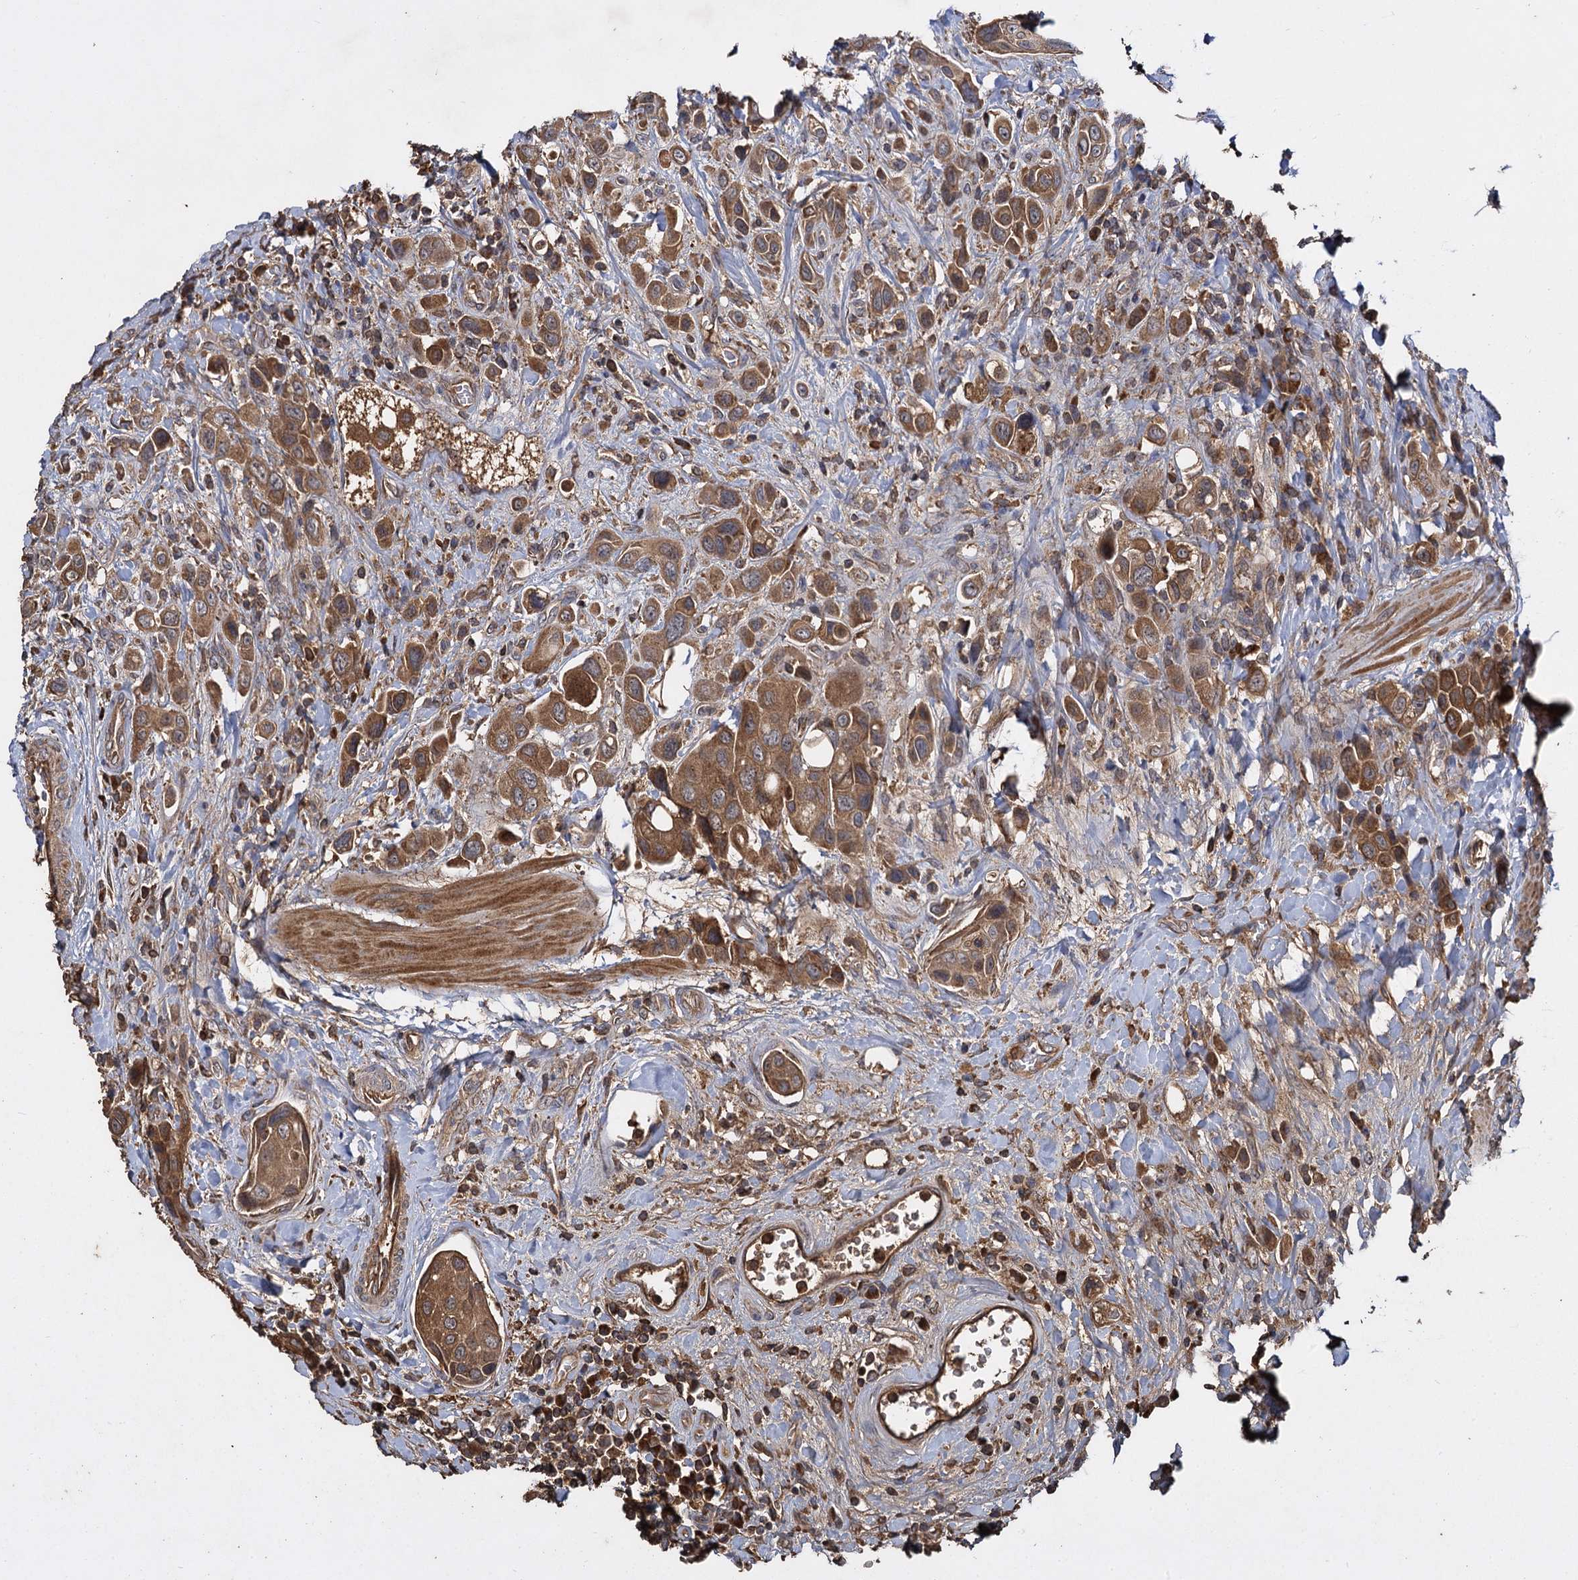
{"staining": {"intensity": "moderate", "quantity": ">75%", "location": "cytoplasmic/membranous"}, "tissue": "urothelial cancer", "cell_type": "Tumor cells", "image_type": "cancer", "snomed": [{"axis": "morphology", "description": "Urothelial carcinoma, High grade"}, {"axis": "topography", "description": "Urinary bladder"}], "caption": "Brown immunohistochemical staining in urothelial carcinoma (high-grade) exhibits moderate cytoplasmic/membranous positivity in approximately >75% of tumor cells.", "gene": "GCLC", "patient": {"sex": "male", "age": 50}}